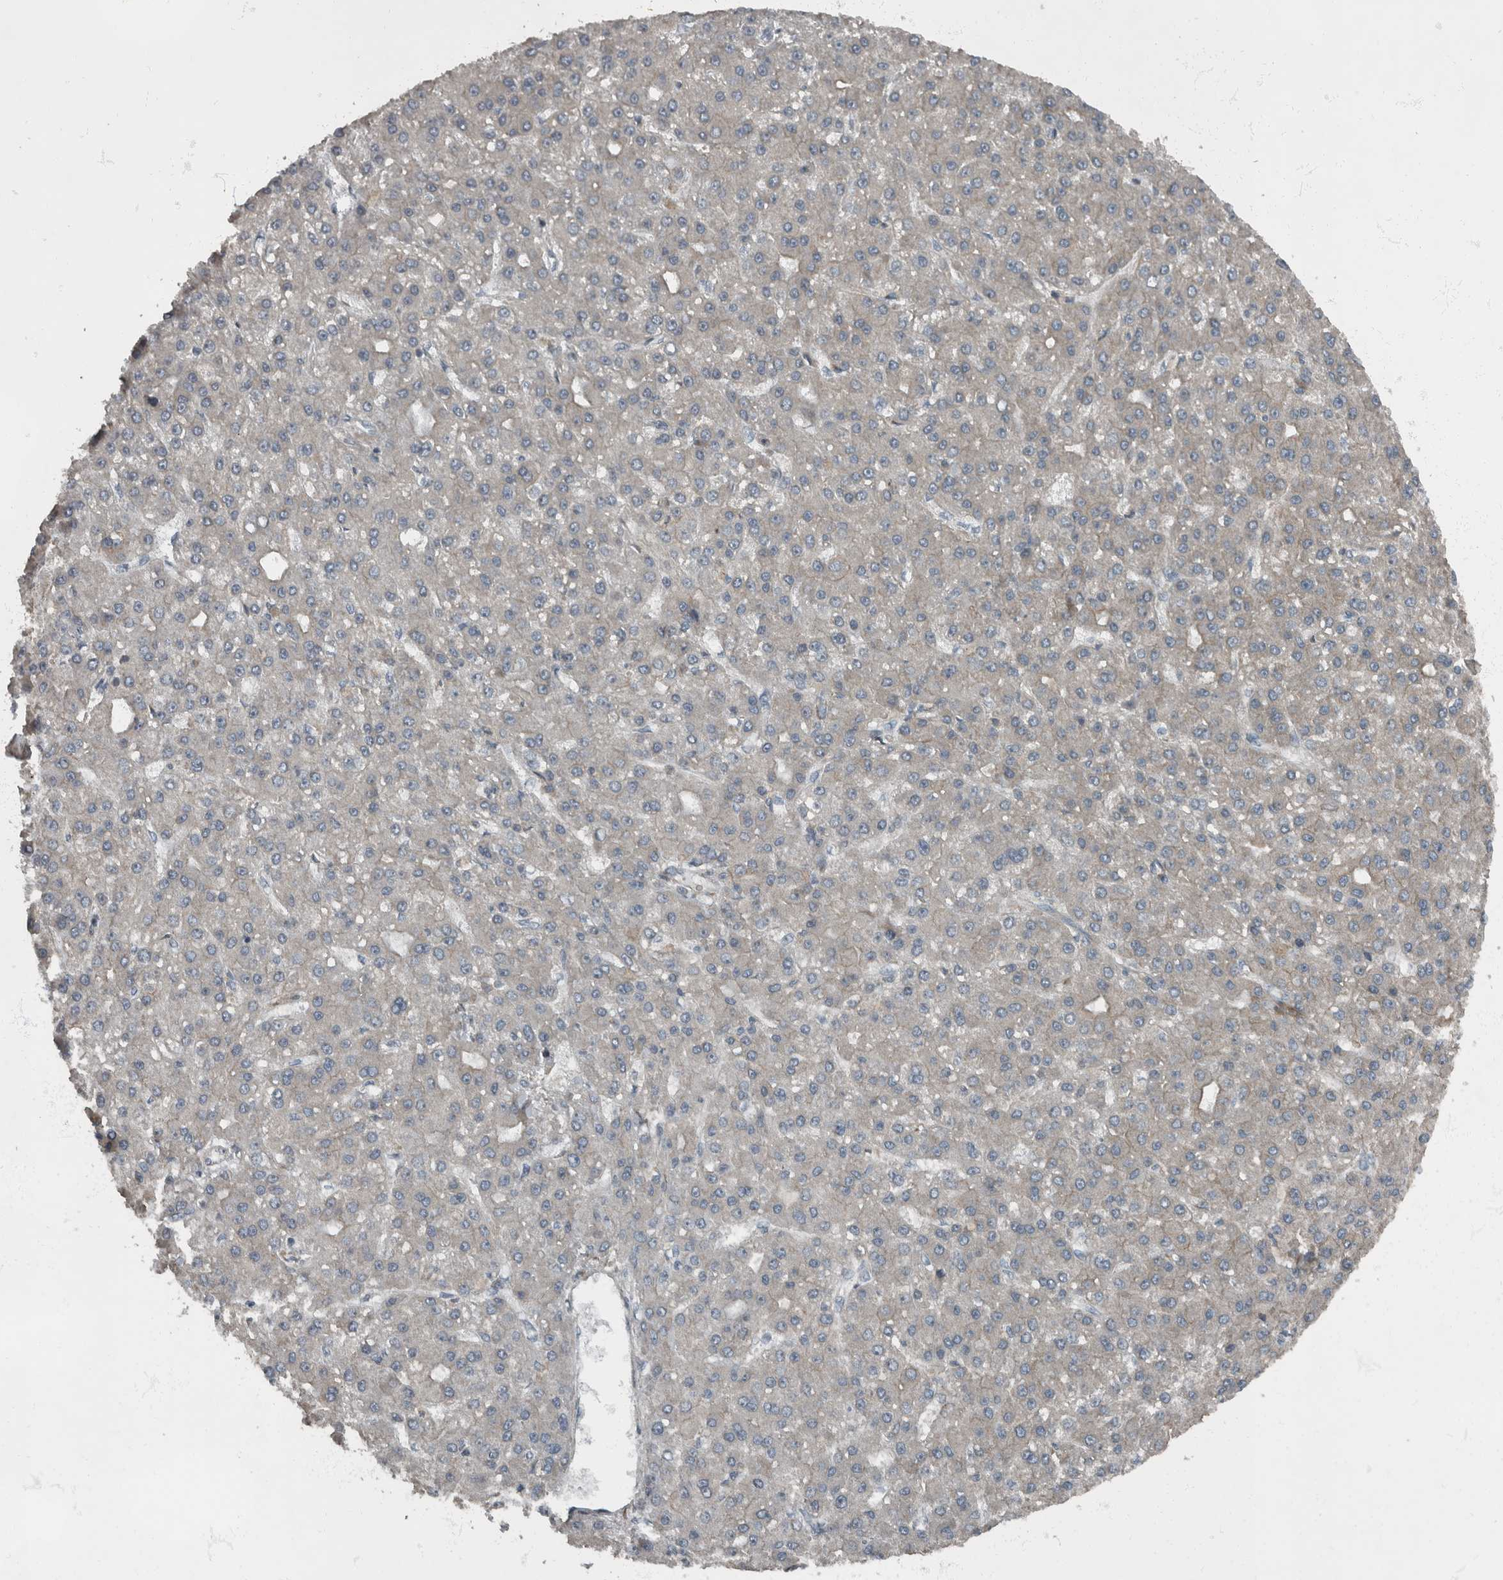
{"staining": {"intensity": "weak", "quantity": "25%-75%", "location": "cytoplasmic/membranous"}, "tissue": "liver cancer", "cell_type": "Tumor cells", "image_type": "cancer", "snomed": [{"axis": "morphology", "description": "Carcinoma, Hepatocellular, NOS"}, {"axis": "topography", "description": "Liver"}], "caption": "Protein analysis of liver cancer (hepatocellular carcinoma) tissue demonstrates weak cytoplasmic/membranous expression in approximately 25%-75% of tumor cells. The staining was performed using DAB (3,3'-diaminobenzidine) to visualize the protein expression in brown, while the nuclei were stained in blue with hematoxylin (Magnification: 20x).", "gene": "RABGGTB", "patient": {"sex": "male", "age": 67}}